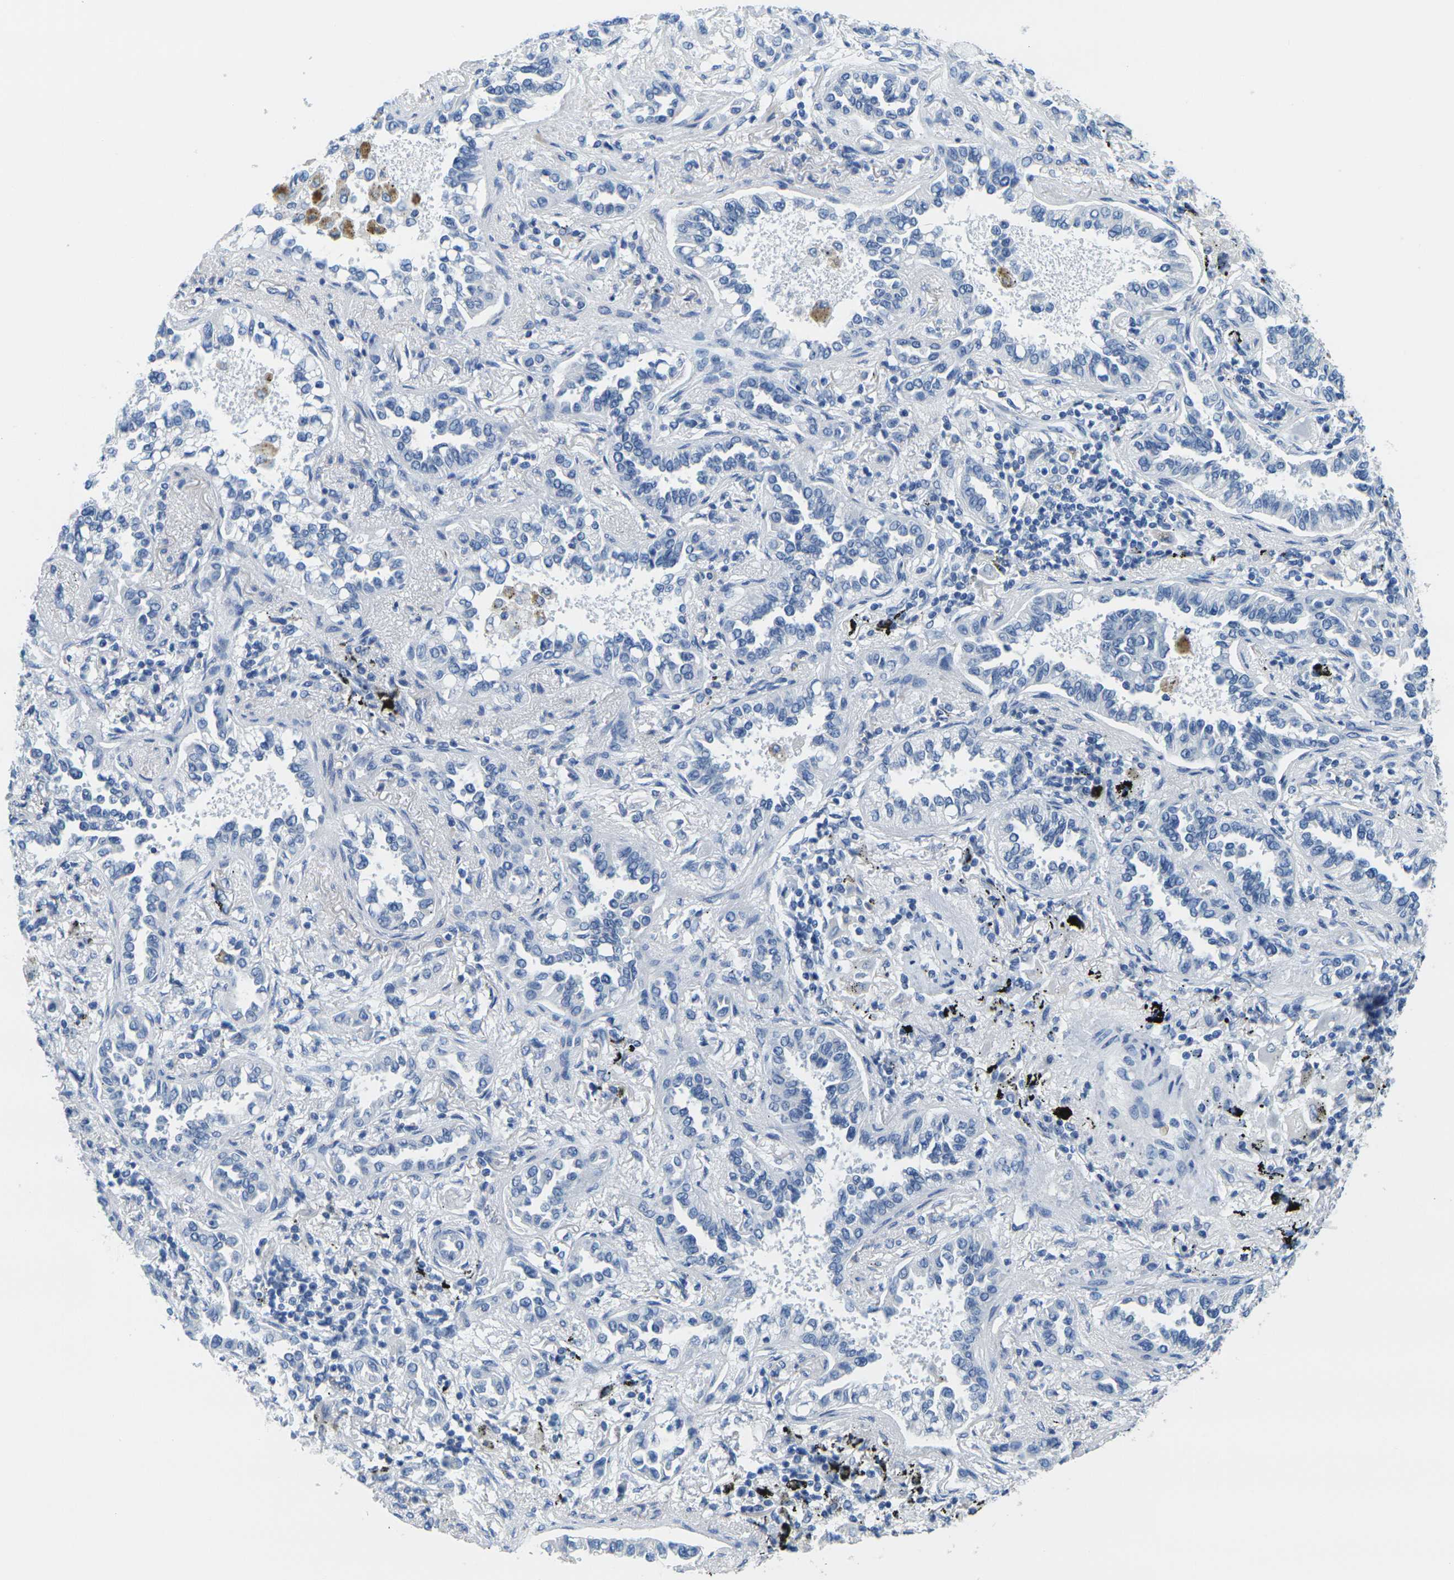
{"staining": {"intensity": "negative", "quantity": "none", "location": "none"}, "tissue": "lung cancer", "cell_type": "Tumor cells", "image_type": "cancer", "snomed": [{"axis": "morphology", "description": "Normal tissue, NOS"}, {"axis": "morphology", "description": "Adenocarcinoma, NOS"}, {"axis": "topography", "description": "Lung"}], "caption": "An immunohistochemistry image of lung adenocarcinoma is shown. There is no staining in tumor cells of lung adenocarcinoma. (Brightfield microscopy of DAB (3,3'-diaminobenzidine) immunohistochemistry (IHC) at high magnification).", "gene": "GPR15", "patient": {"sex": "male", "age": 59}}